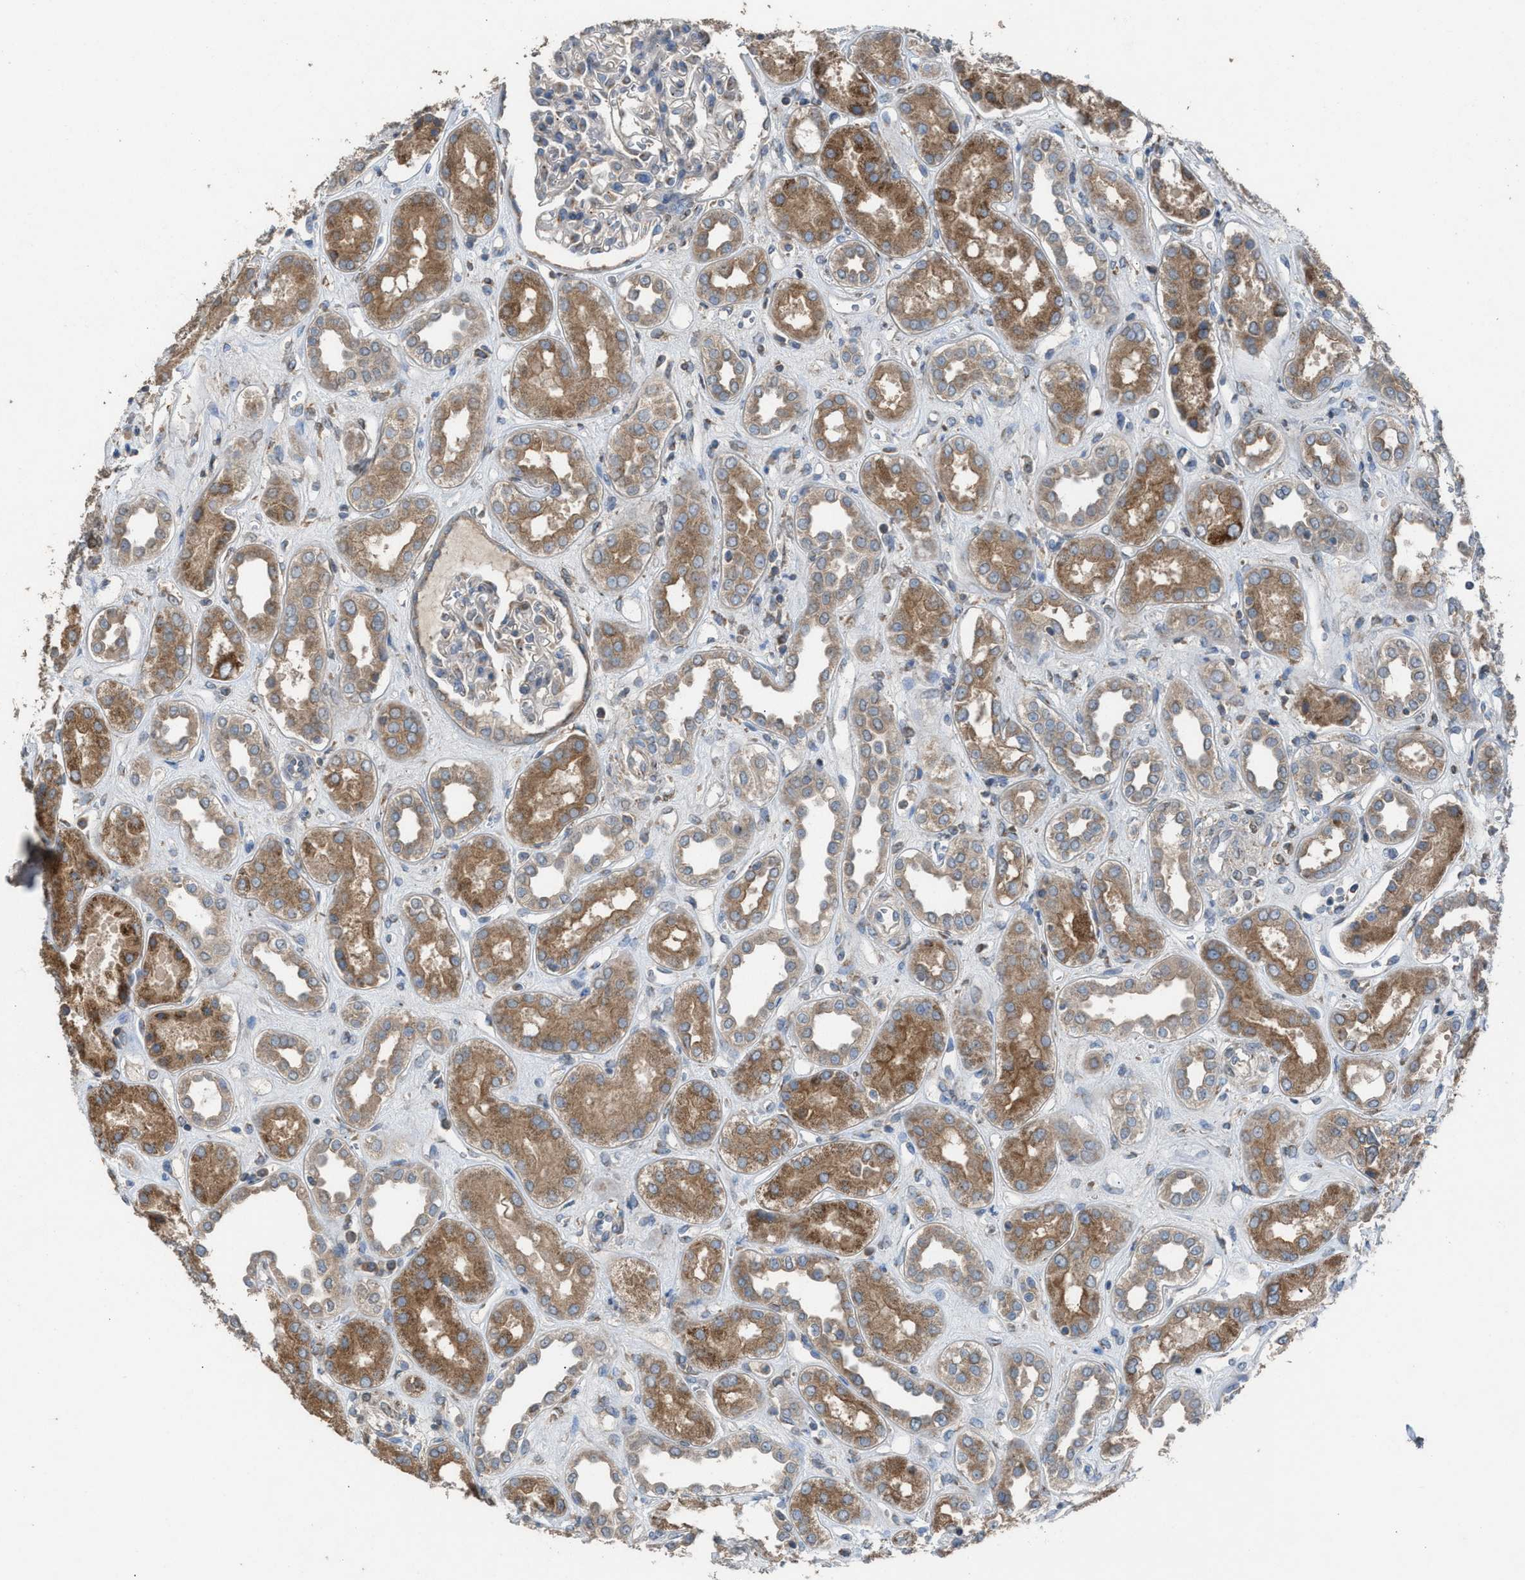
{"staining": {"intensity": "weak", "quantity": "<25%", "location": "cytoplasmic/membranous"}, "tissue": "kidney", "cell_type": "Cells in glomeruli", "image_type": "normal", "snomed": [{"axis": "morphology", "description": "Normal tissue, NOS"}, {"axis": "topography", "description": "Kidney"}], "caption": "IHC of normal kidney reveals no expression in cells in glomeruli.", "gene": "TPK1", "patient": {"sex": "male", "age": 59}}